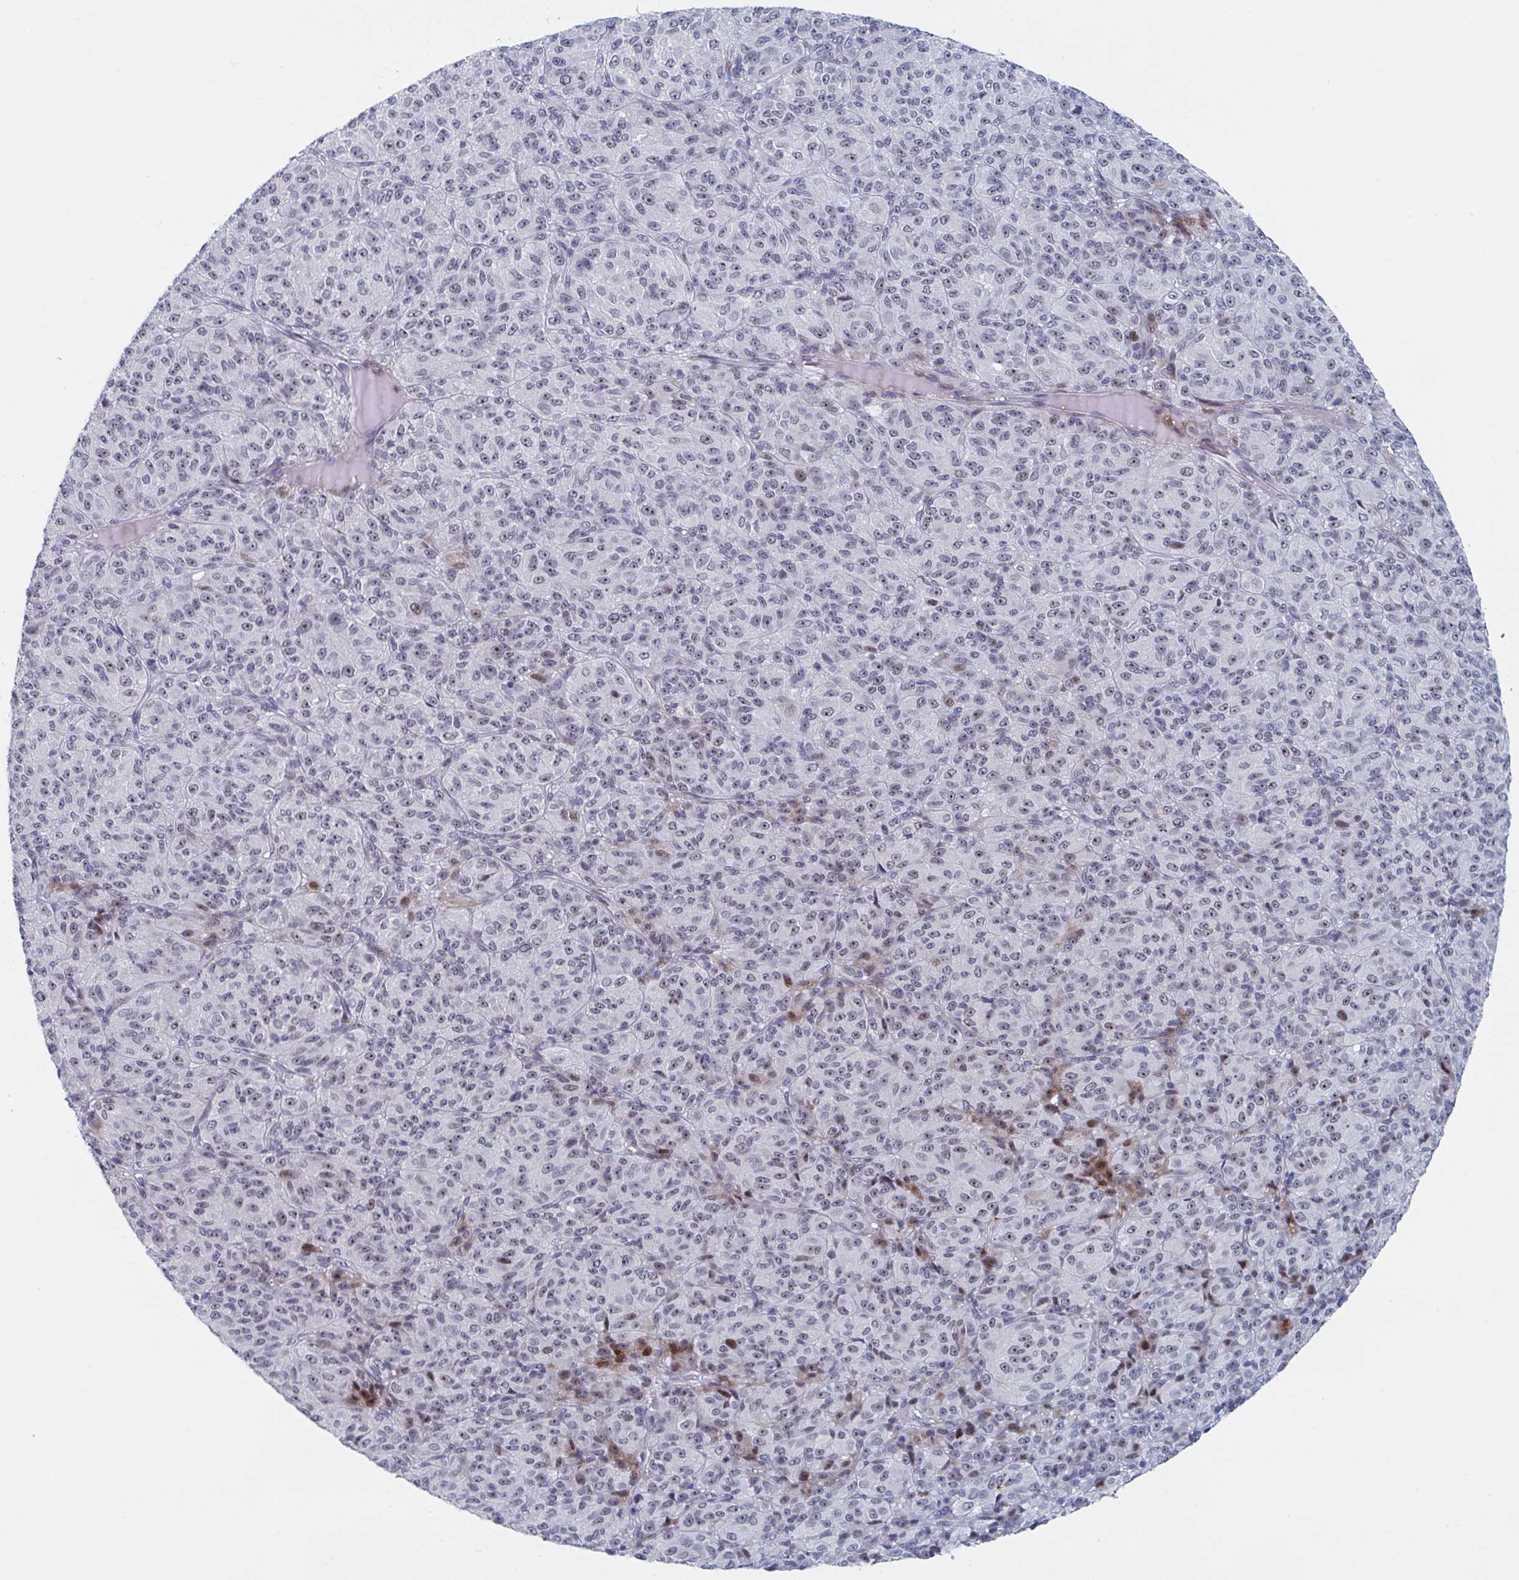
{"staining": {"intensity": "moderate", "quantity": "25%-75%", "location": "nuclear"}, "tissue": "melanoma", "cell_type": "Tumor cells", "image_type": "cancer", "snomed": [{"axis": "morphology", "description": "Malignant melanoma, Metastatic site"}, {"axis": "topography", "description": "Brain"}], "caption": "Protein staining of malignant melanoma (metastatic site) tissue shows moderate nuclear staining in about 25%-75% of tumor cells. Nuclei are stained in blue.", "gene": "NR1H2", "patient": {"sex": "female", "age": 56}}